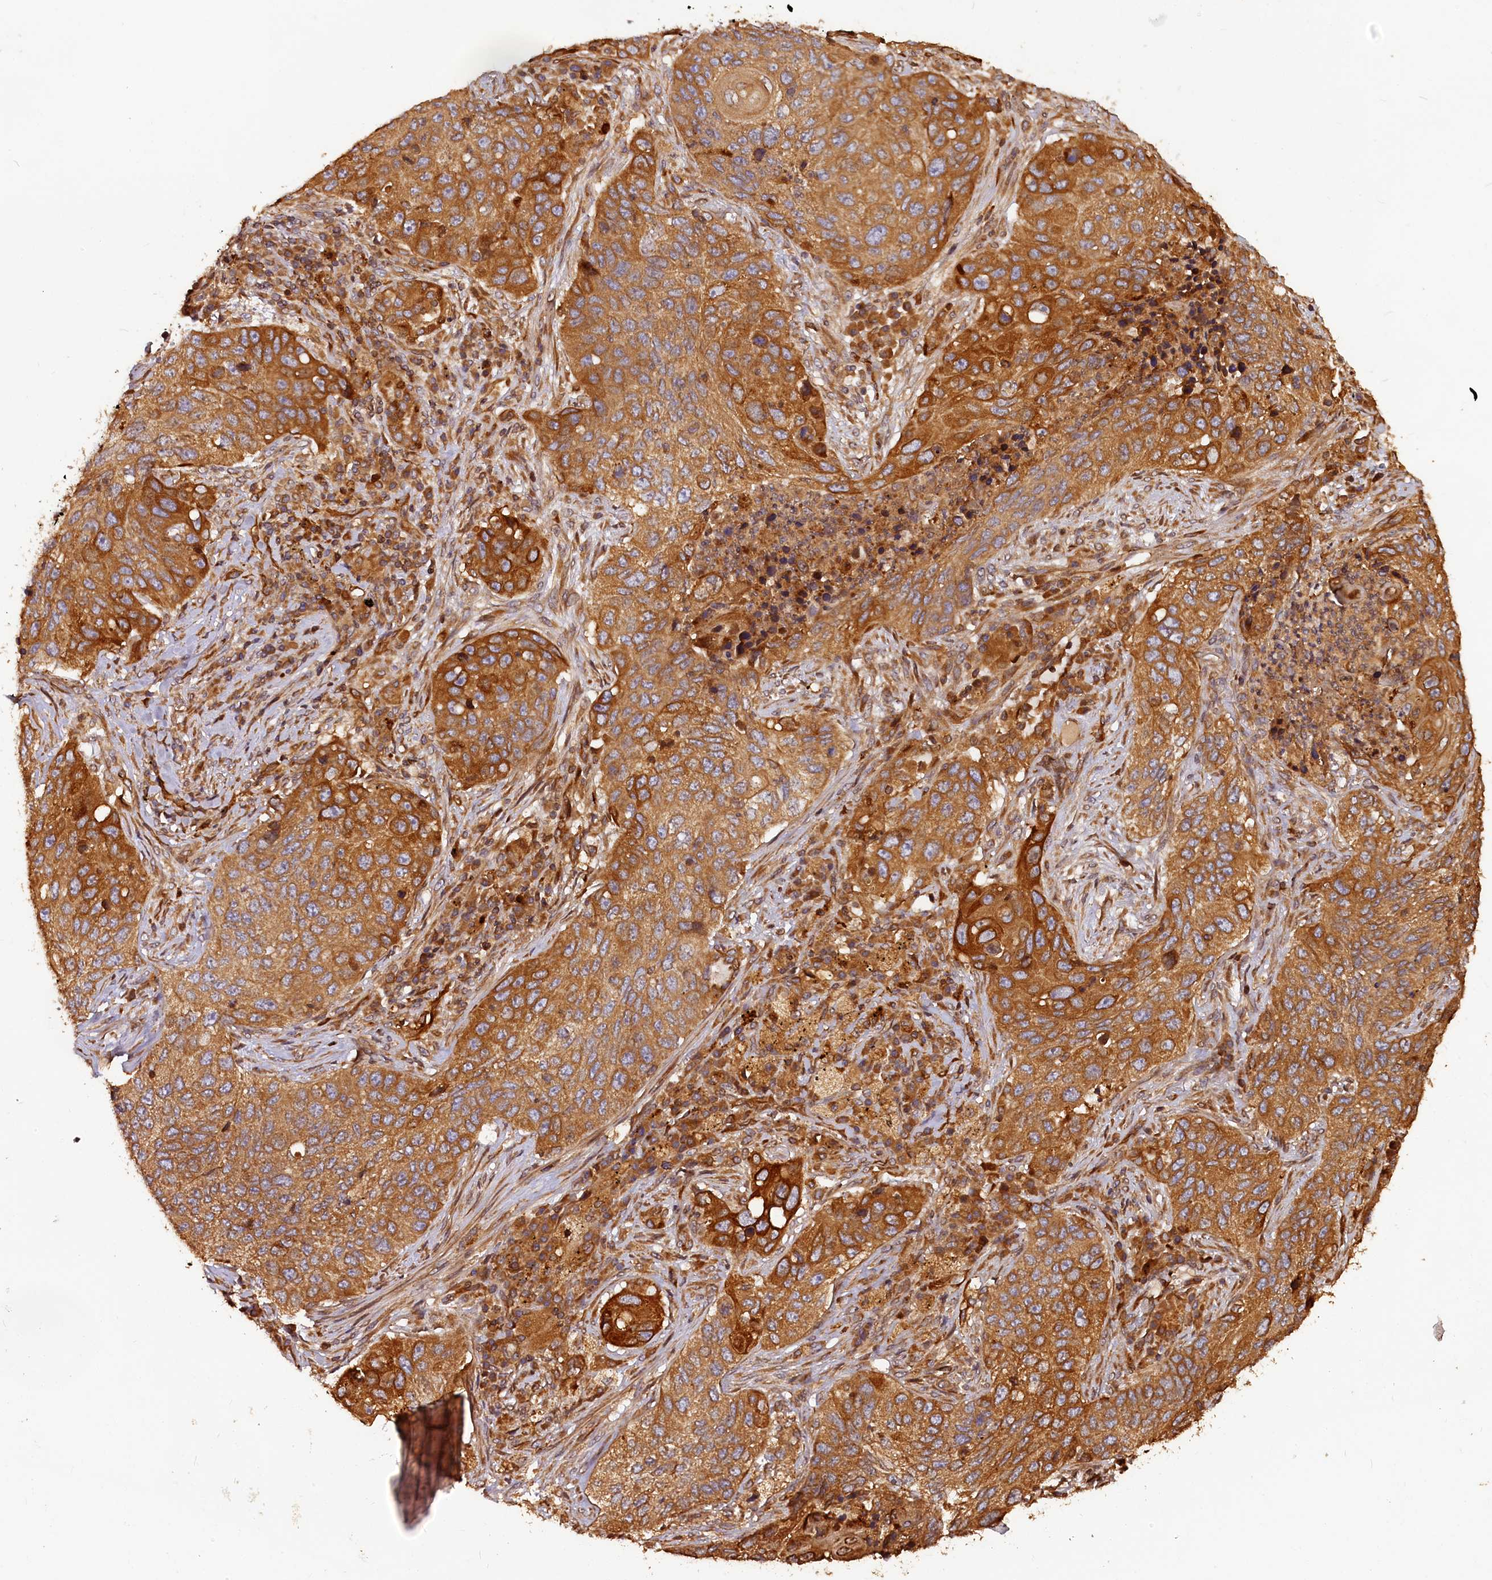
{"staining": {"intensity": "strong", "quantity": ">75%", "location": "cytoplasmic/membranous"}, "tissue": "lung cancer", "cell_type": "Tumor cells", "image_type": "cancer", "snomed": [{"axis": "morphology", "description": "Squamous cell carcinoma, NOS"}, {"axis": "topography", "description": "Lung"}], "caption": "A brown stain highlights strong cytoplasmic/membranous expression of a protein in lung cancer (squamous cell carcinoma) tumor cells. Using DAB (3,3'-diaminobenzidine) (brown) and hematoxylin (blue) stains, captured at high magnification using brightfield microscopy.", "gene": "HMOX2", "patient": {"sex": "female", "age": 63}}